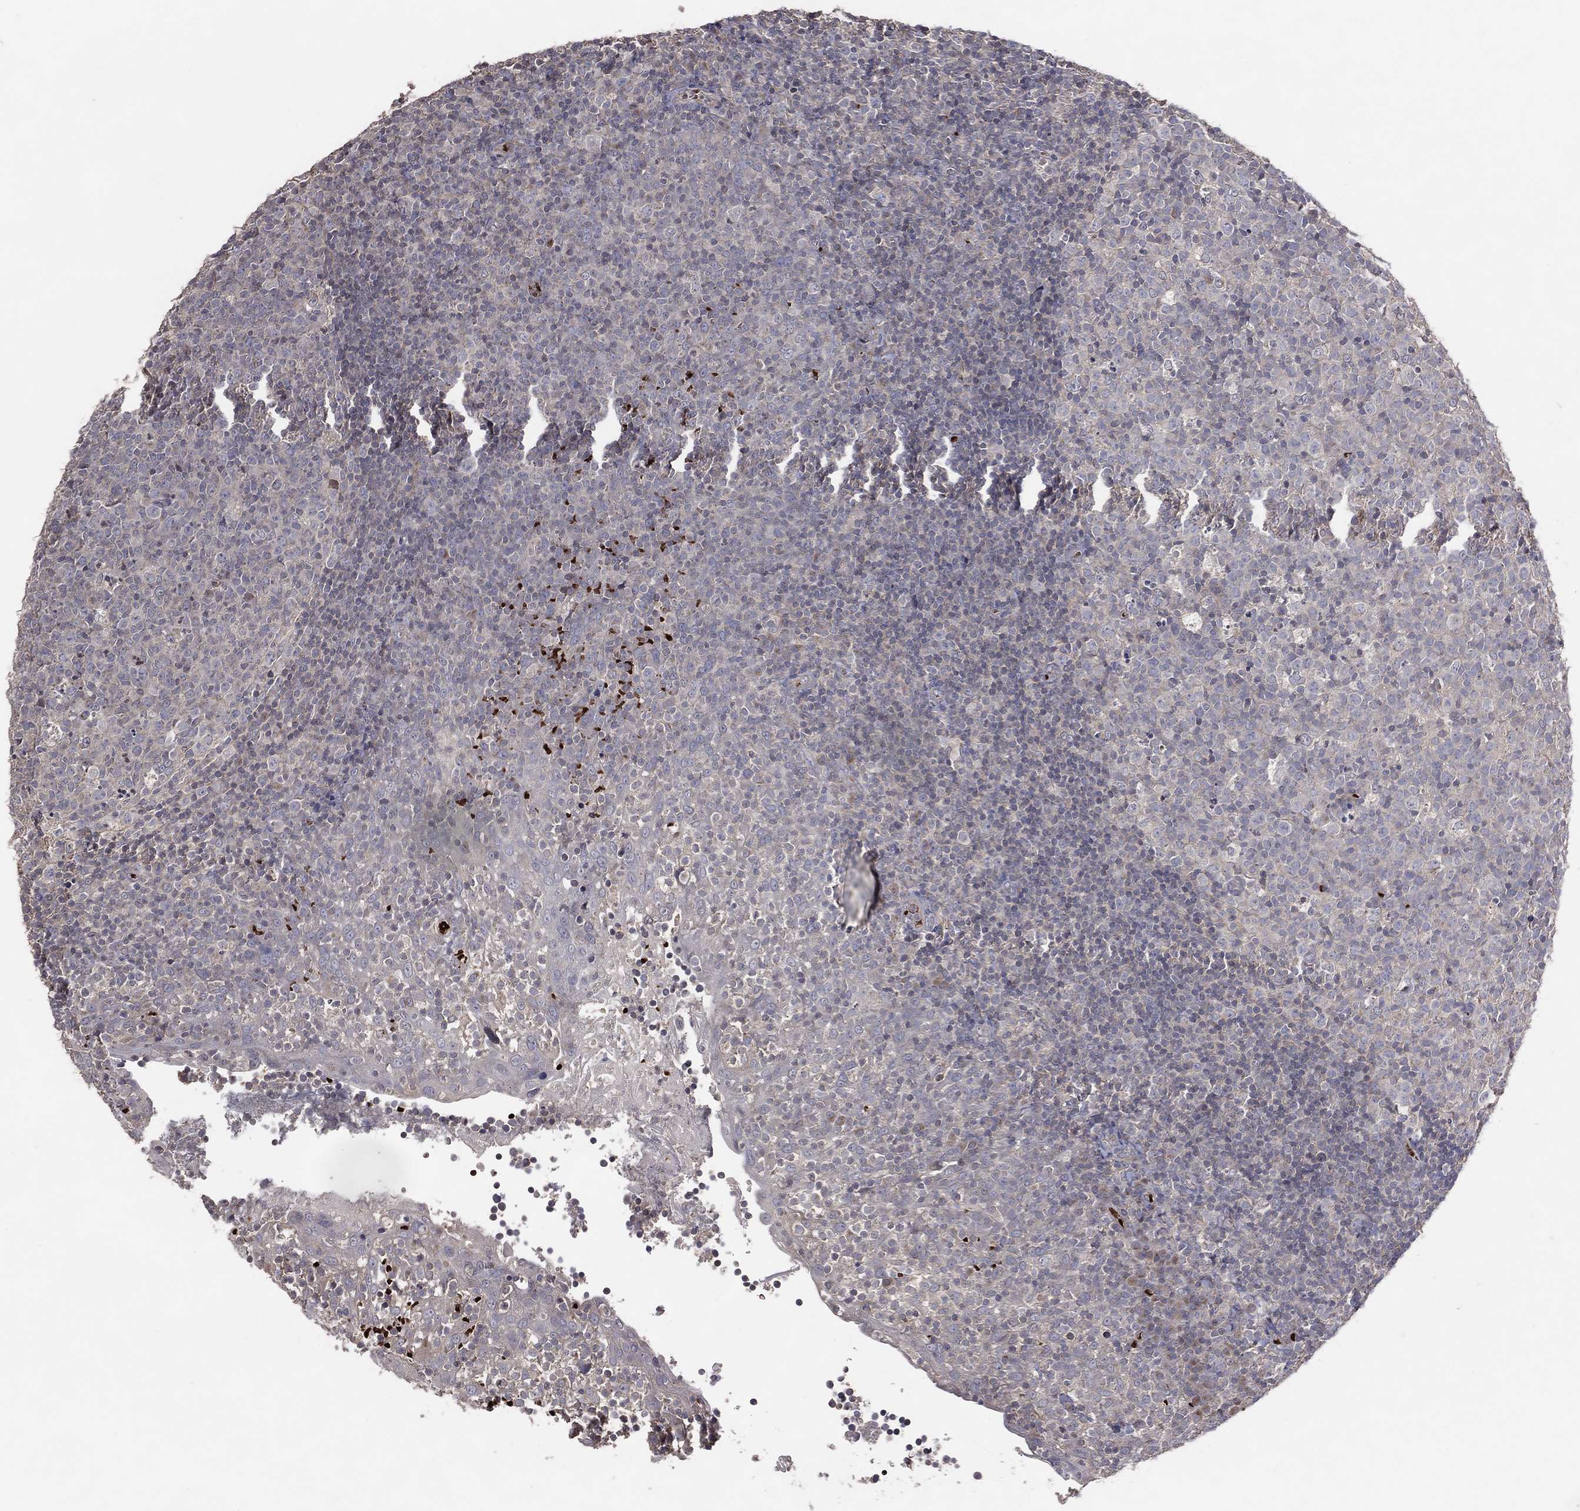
{"staining": {"intensity": "negative", "quantity": "none", "location": "none"}, "tissue": "tonsil", "cell_type": "Germinal center cells", "image_type": "normal", "snomed": [{"axis": "morphology", "description": "Normal tissue, NOS"}, {"axis": "topography", "description": "Tonsil"}], "caption": "The photomicrograph exhibits no significant staining in germinal center cells of tonsil. Nuclei are stained in blue.", "gene": "DNAH7", "patient": {"sex": "female", "age": 5}}